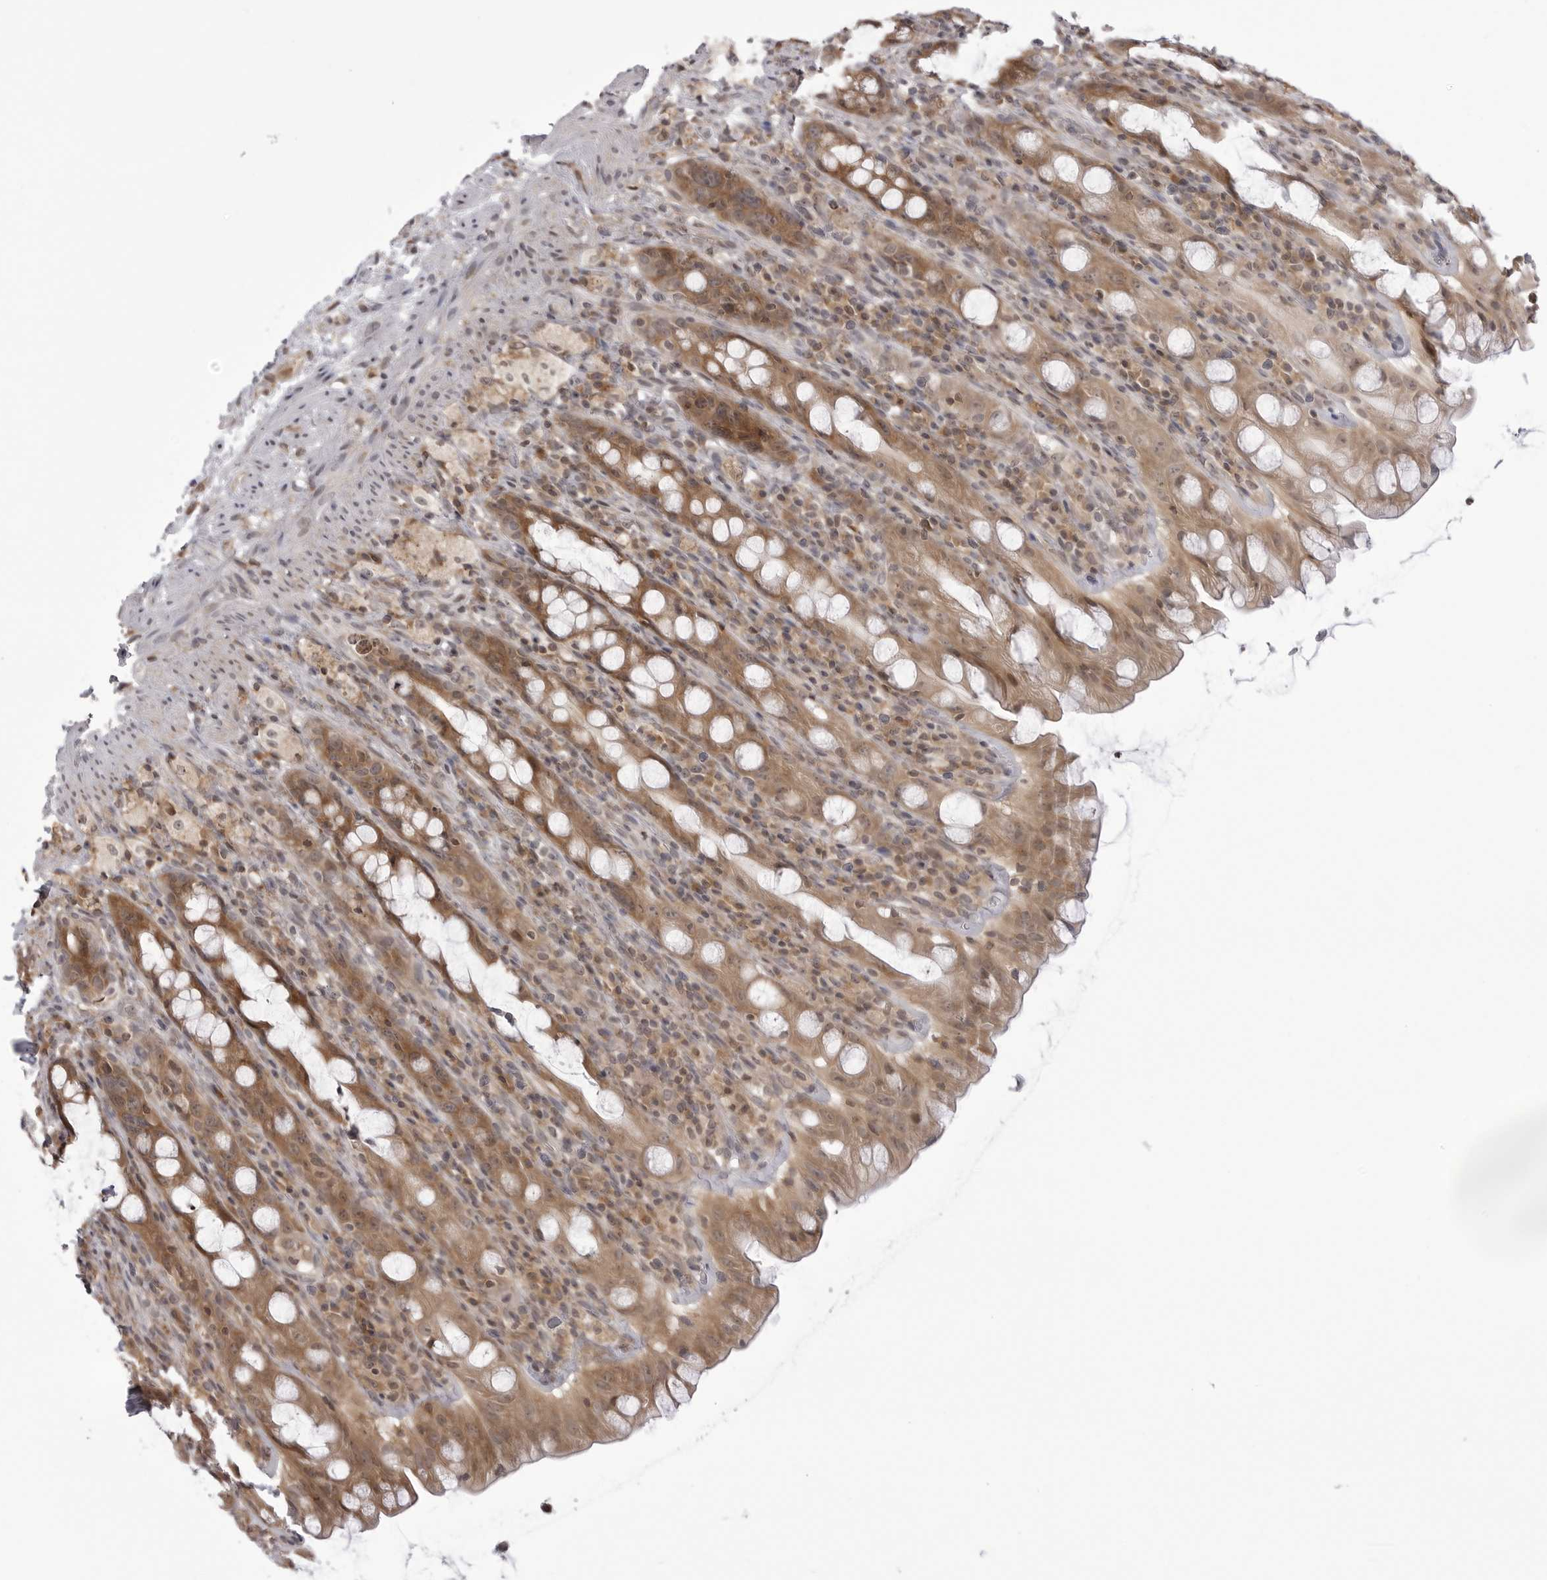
{"staining": {"intensity": "moderate", "quantity": ">75%", "location": "cytoplasmic/membranous"}, "tissue": "rectum", "cell_type": "Glandular cells", "image_type": "normal", "snomed": [{"axis": "morphology", "description": "Normal tissue, NOS"}, {"axis": "topography", "description": "Rectum"}], "caption": "An image of rectum stained for a protein shows moderate cytoplasmic/membranous brown staining in glandular cells. Immunohistochemistry (ihc) stains the protein in brown and the nuclei are stained blue.", "gene": "PTK2B", "patient": {"sex": "male", "age": 44}}